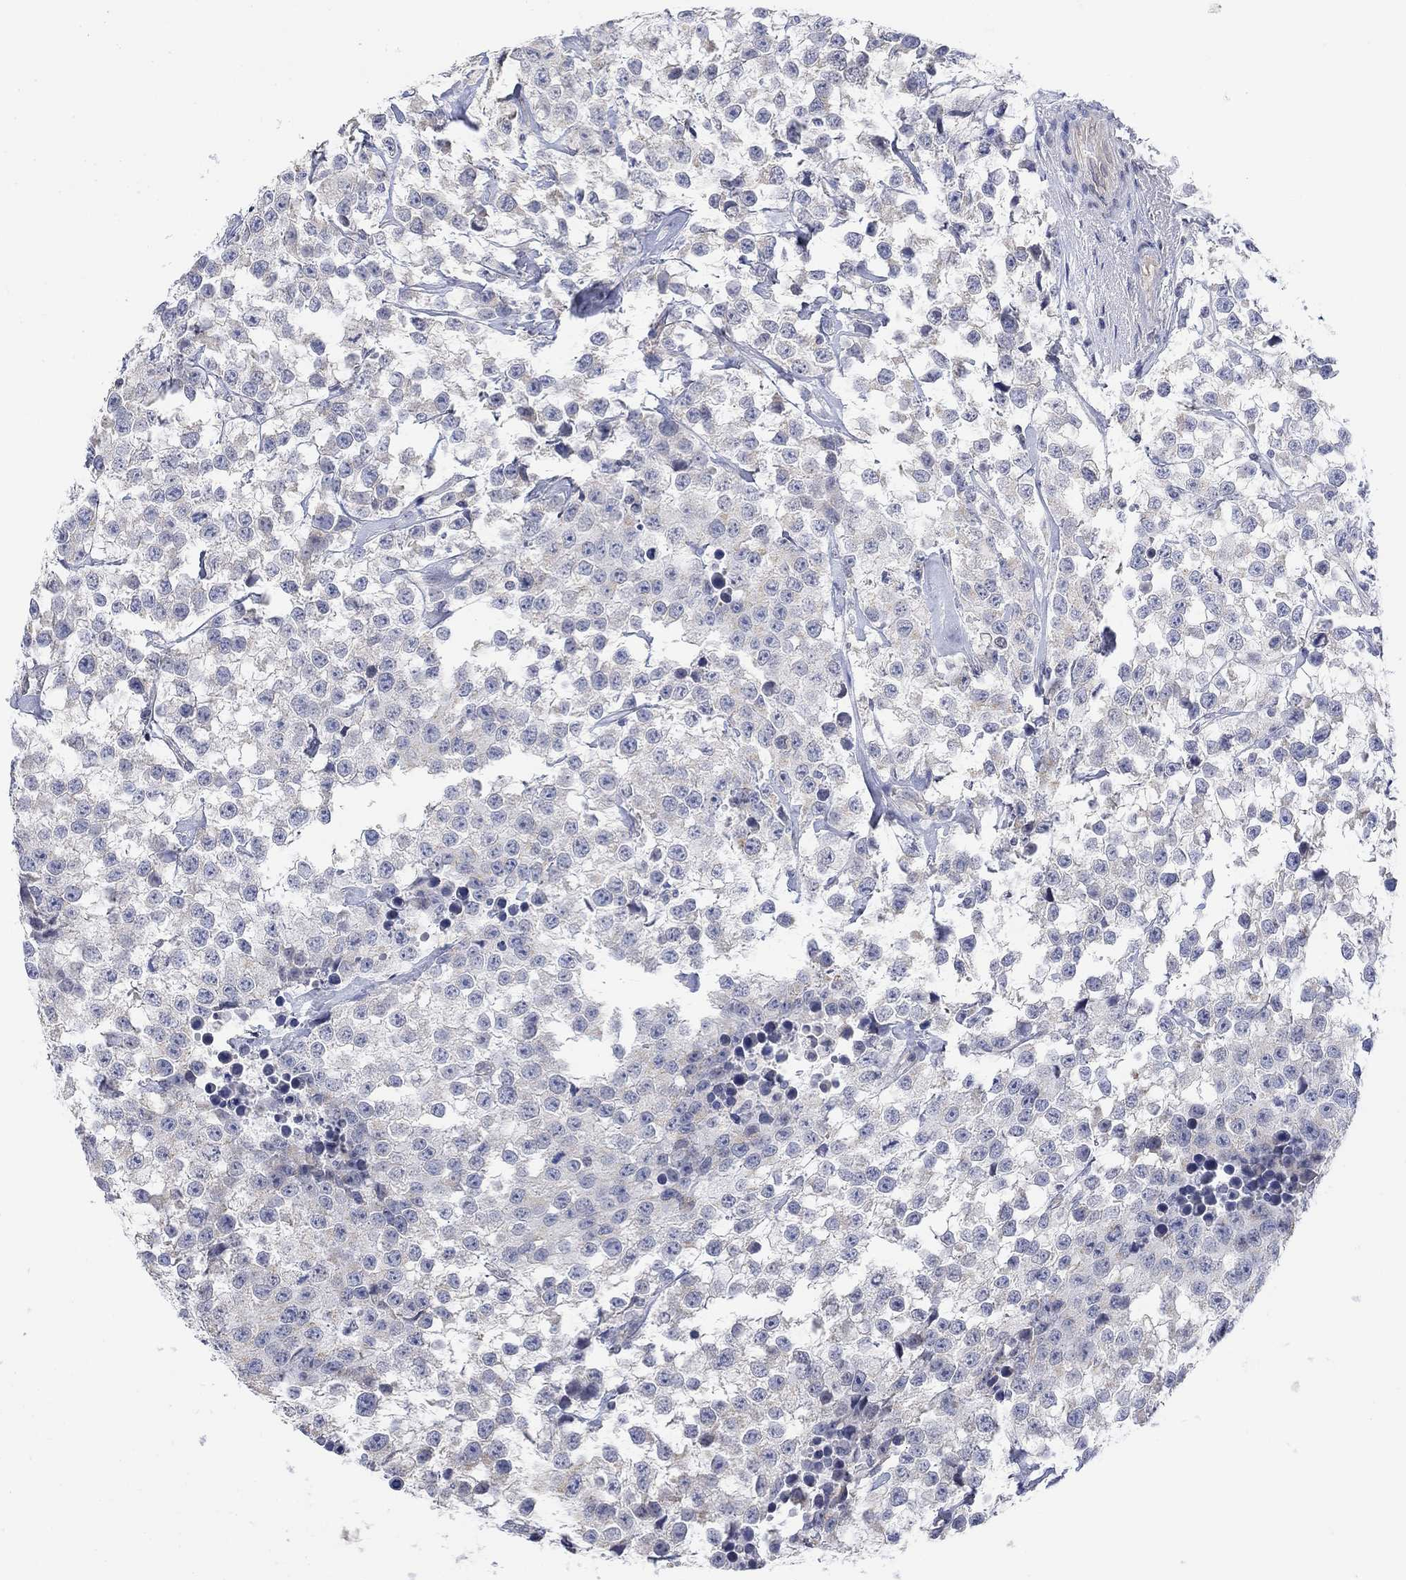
{"staining": {"intensity": "weak", "quantity": "<25%", "location": "cytoplasmic/membranous"}, "tissue": "testis cancer", "cell_type": "Tumor cells", "image_type": "cancer", "snomed": [{"axis": "morphology", "description": "Seminoma, NOS"}, {"axis": "topography", "description": "Testis"}], "caption": "Tumor cells show no significant protein staining in testis cancer (seminoma). The staining is performed using DAB brown chromogen with nuclei counter-stained in using hematoxylin.", "gene": "AGRP", "patient": {"sex": "male", "age": 59}}